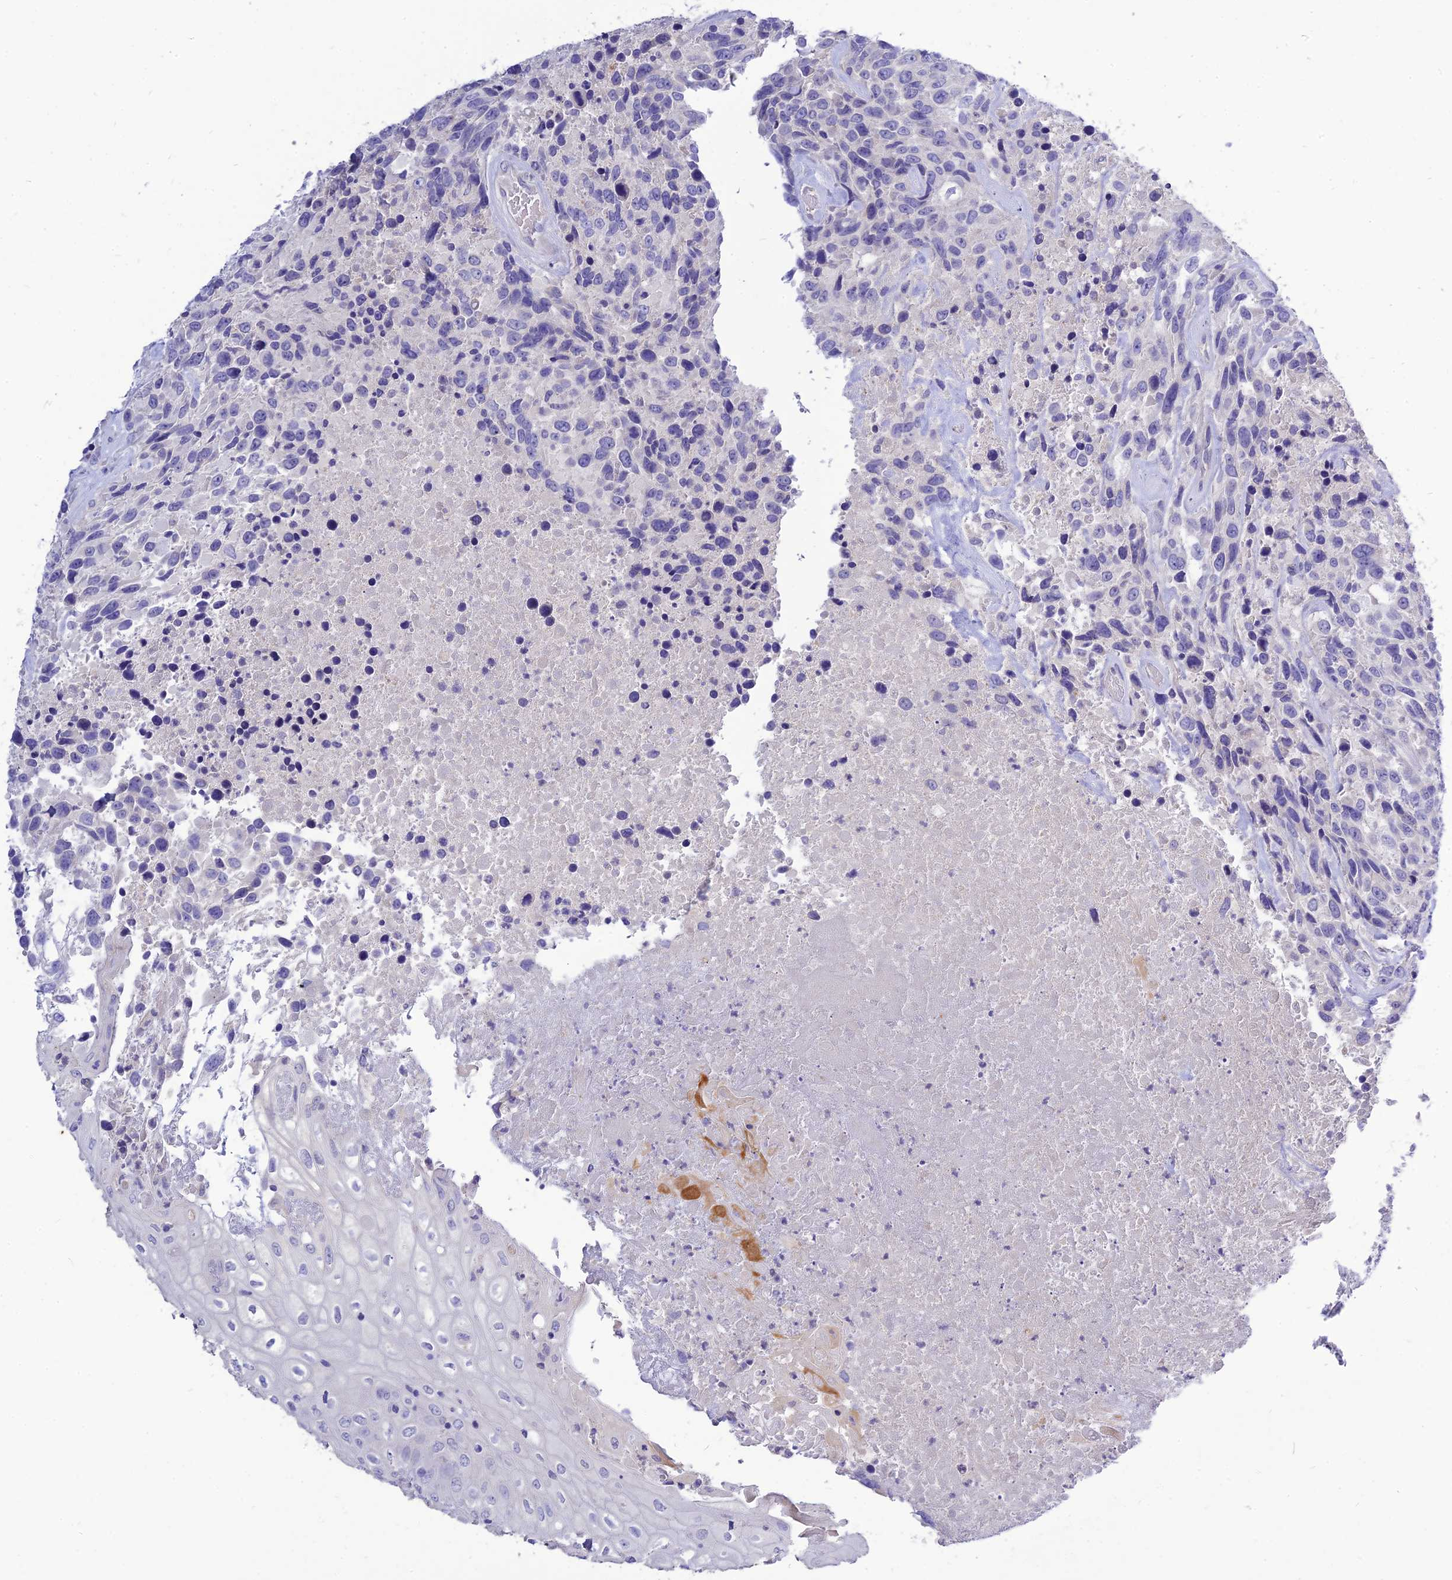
{"staining": {"intensity": "negative", "quantity": "none", "location": "none"}, "tissue": "urothelial cancer", "cell_type": "Tumor cells", "image_type": "cancer", "snomed": [{"axis": "morphology", "description": "Urothelial carcinoma, High grade"}, {"axis": "topography", "description": "Urinary bladder"}], "caption": "High magnification brightfield microscopy of high-grade urothelial carcinoma stained with DAB (3,3'-diaminobenzidine) (brown) and counterstained with hematoxylin (blue): tumor cells show no significant staining. (DAB (3,3'-diaminobenzidine) immunohistochemistry (IHC) with hematoxylin counter stain).", "gene": "CZIB", "patient": {"sex": "female", "age": 70}}